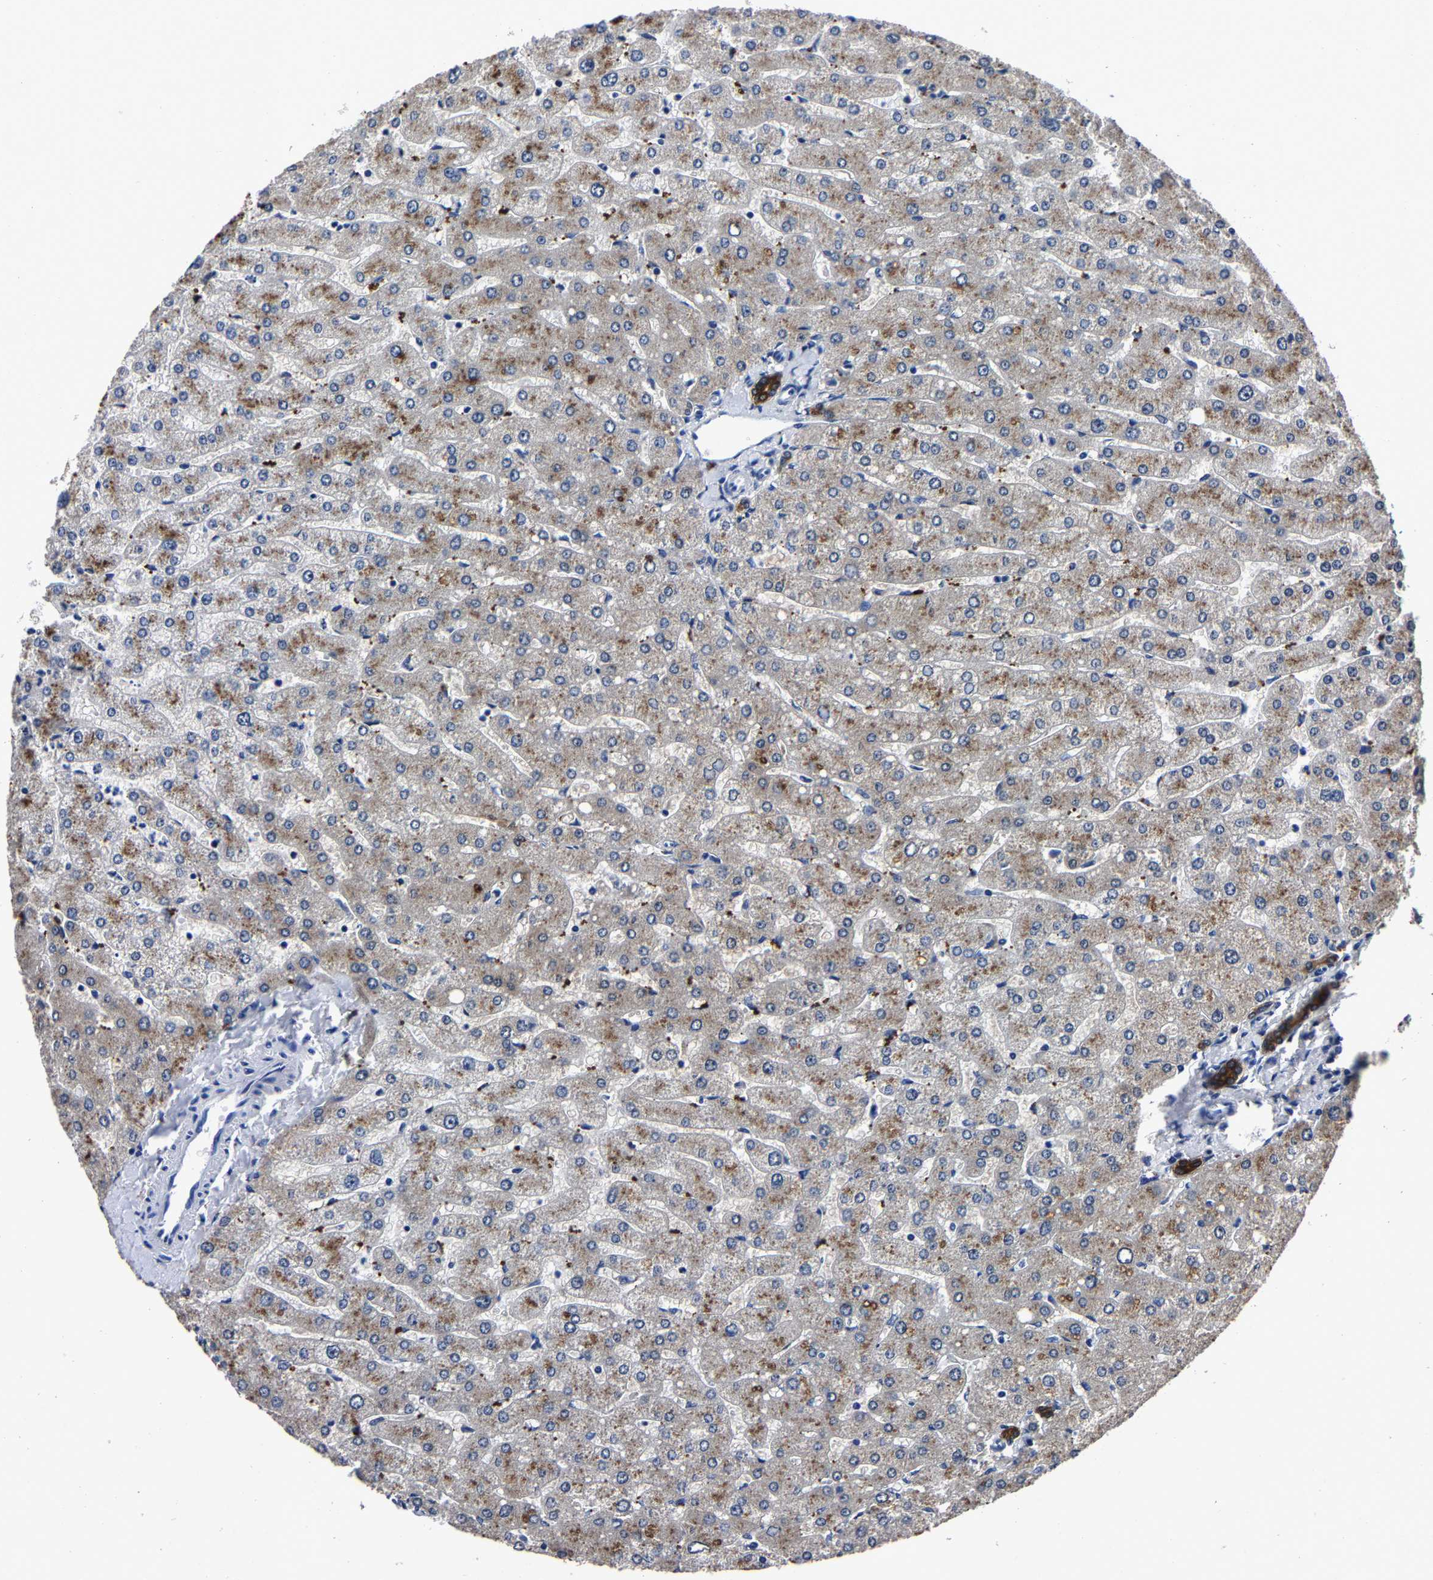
{"staining": {"intensity": "strong", "quantity": ">75%", "location": "cytoplasmic/membranous"}, "tissue": "liver", "cell_type": "Cholangiocytes", "image_type": "normal", "snomed": [{"axis": "morphology", "description": "Normal tissue, NOS"}, {"axis": "topography", "description": "Liver"}], "caption": "IHC micrograph of benign liver: liver stained using immunohistochemistry reveals high levels of strong protein expression localized specifically in the cytoplasmic/membranous of cholangiocytes, appearing as a cytoplasmic/membranous brown color.", "gene": "PSPH", "patient": {"sex": "male", "age": 55}}